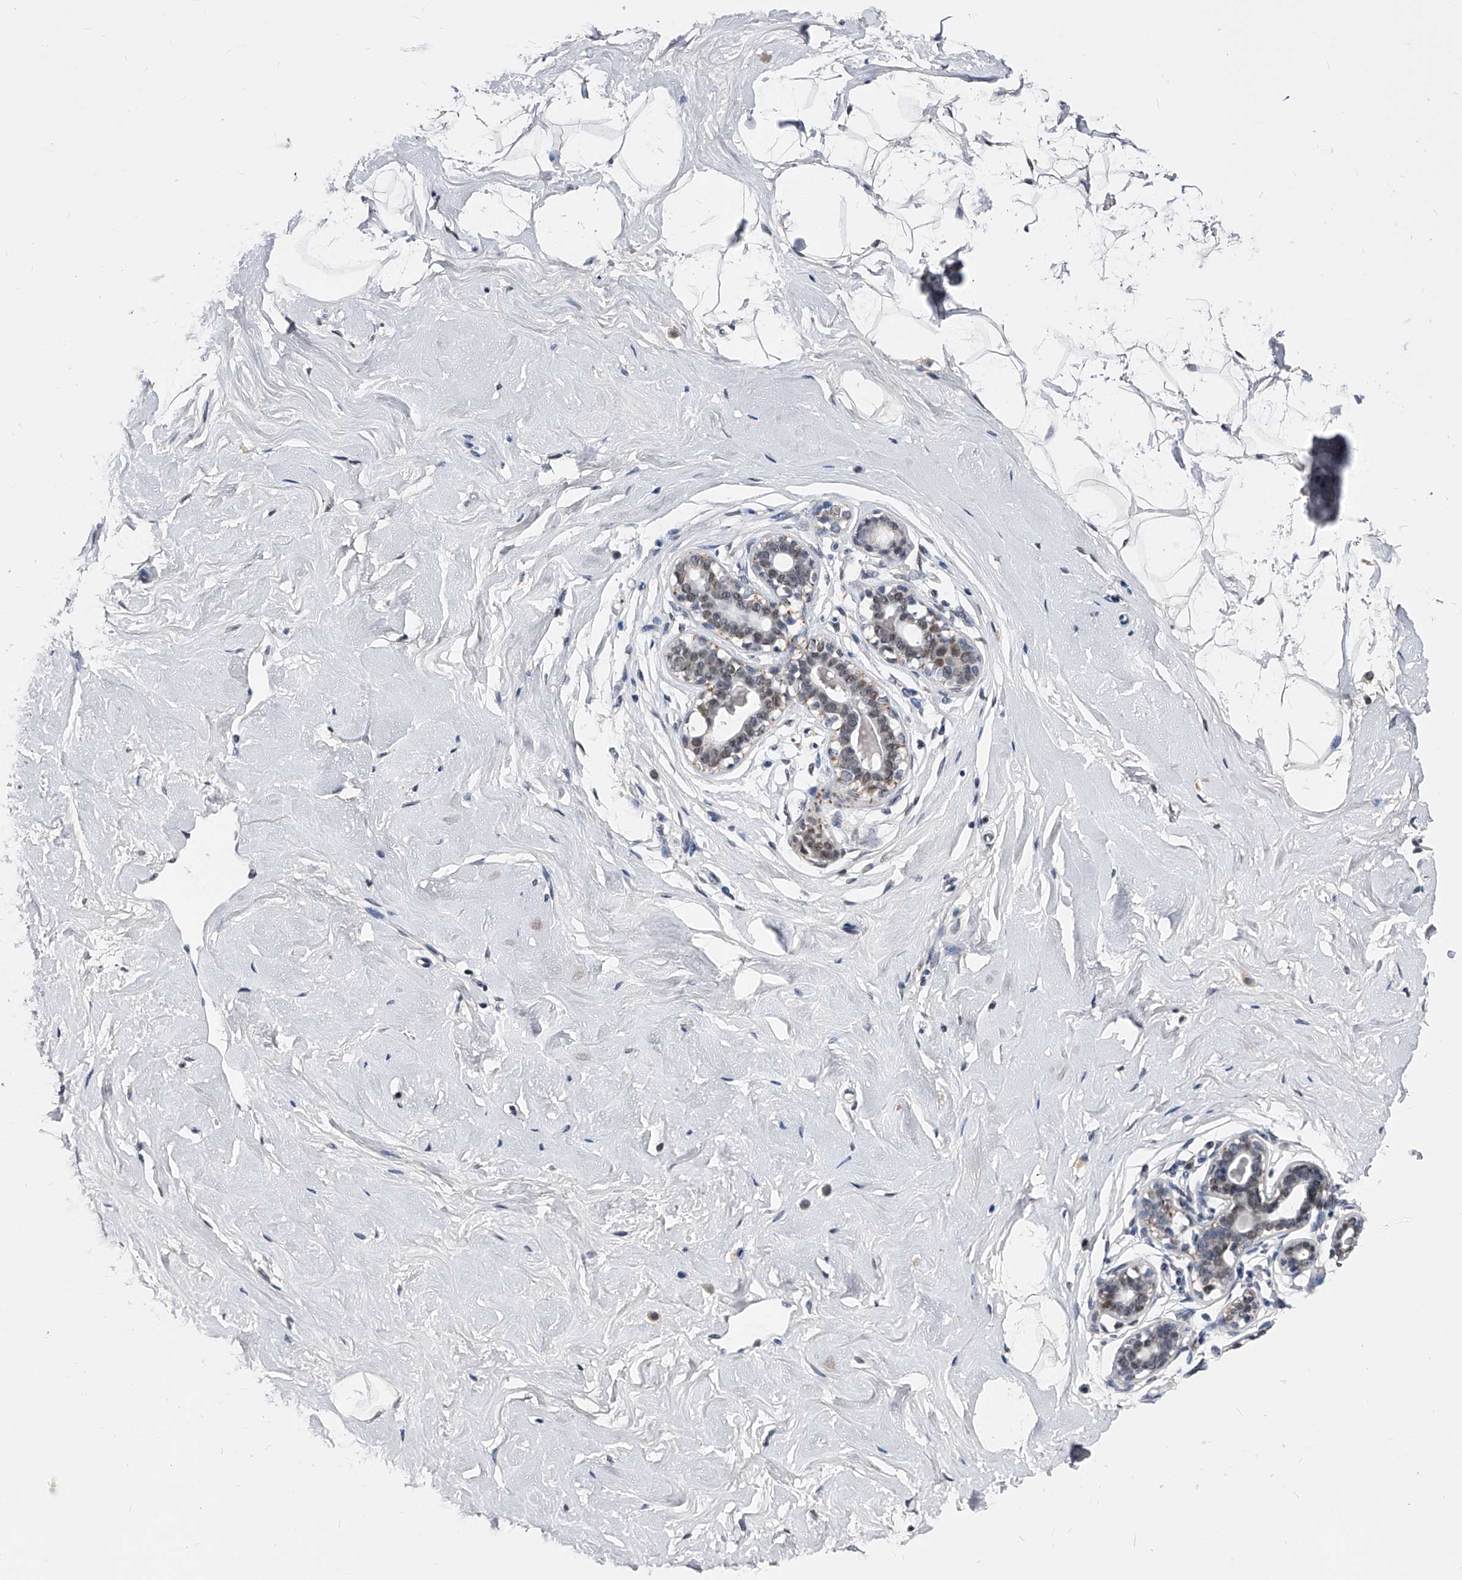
{"staining": {"intensity": "negative", "quantity": "none", "location": "none"}, "tissue": "breast", "cell_type": "Adipocytes", "image_type": "normal", "snomed": [{"axis": "morphology", "description": "Normal tissue, NOS"}, {"axis": "morphology", "description": "Adenoma, NOS"}, {"axis": "topography", "description": "Breast"}], "caption": "An immunohistochemistry image of normal breast is shown. There is no staining in adipocytes of breast. The staining is performed using DAB brown chromogen with nuclei counter-stained in using hematoxylin.", "gene": "ZNF529", "patient": {"sex": "female", "age": 23}}